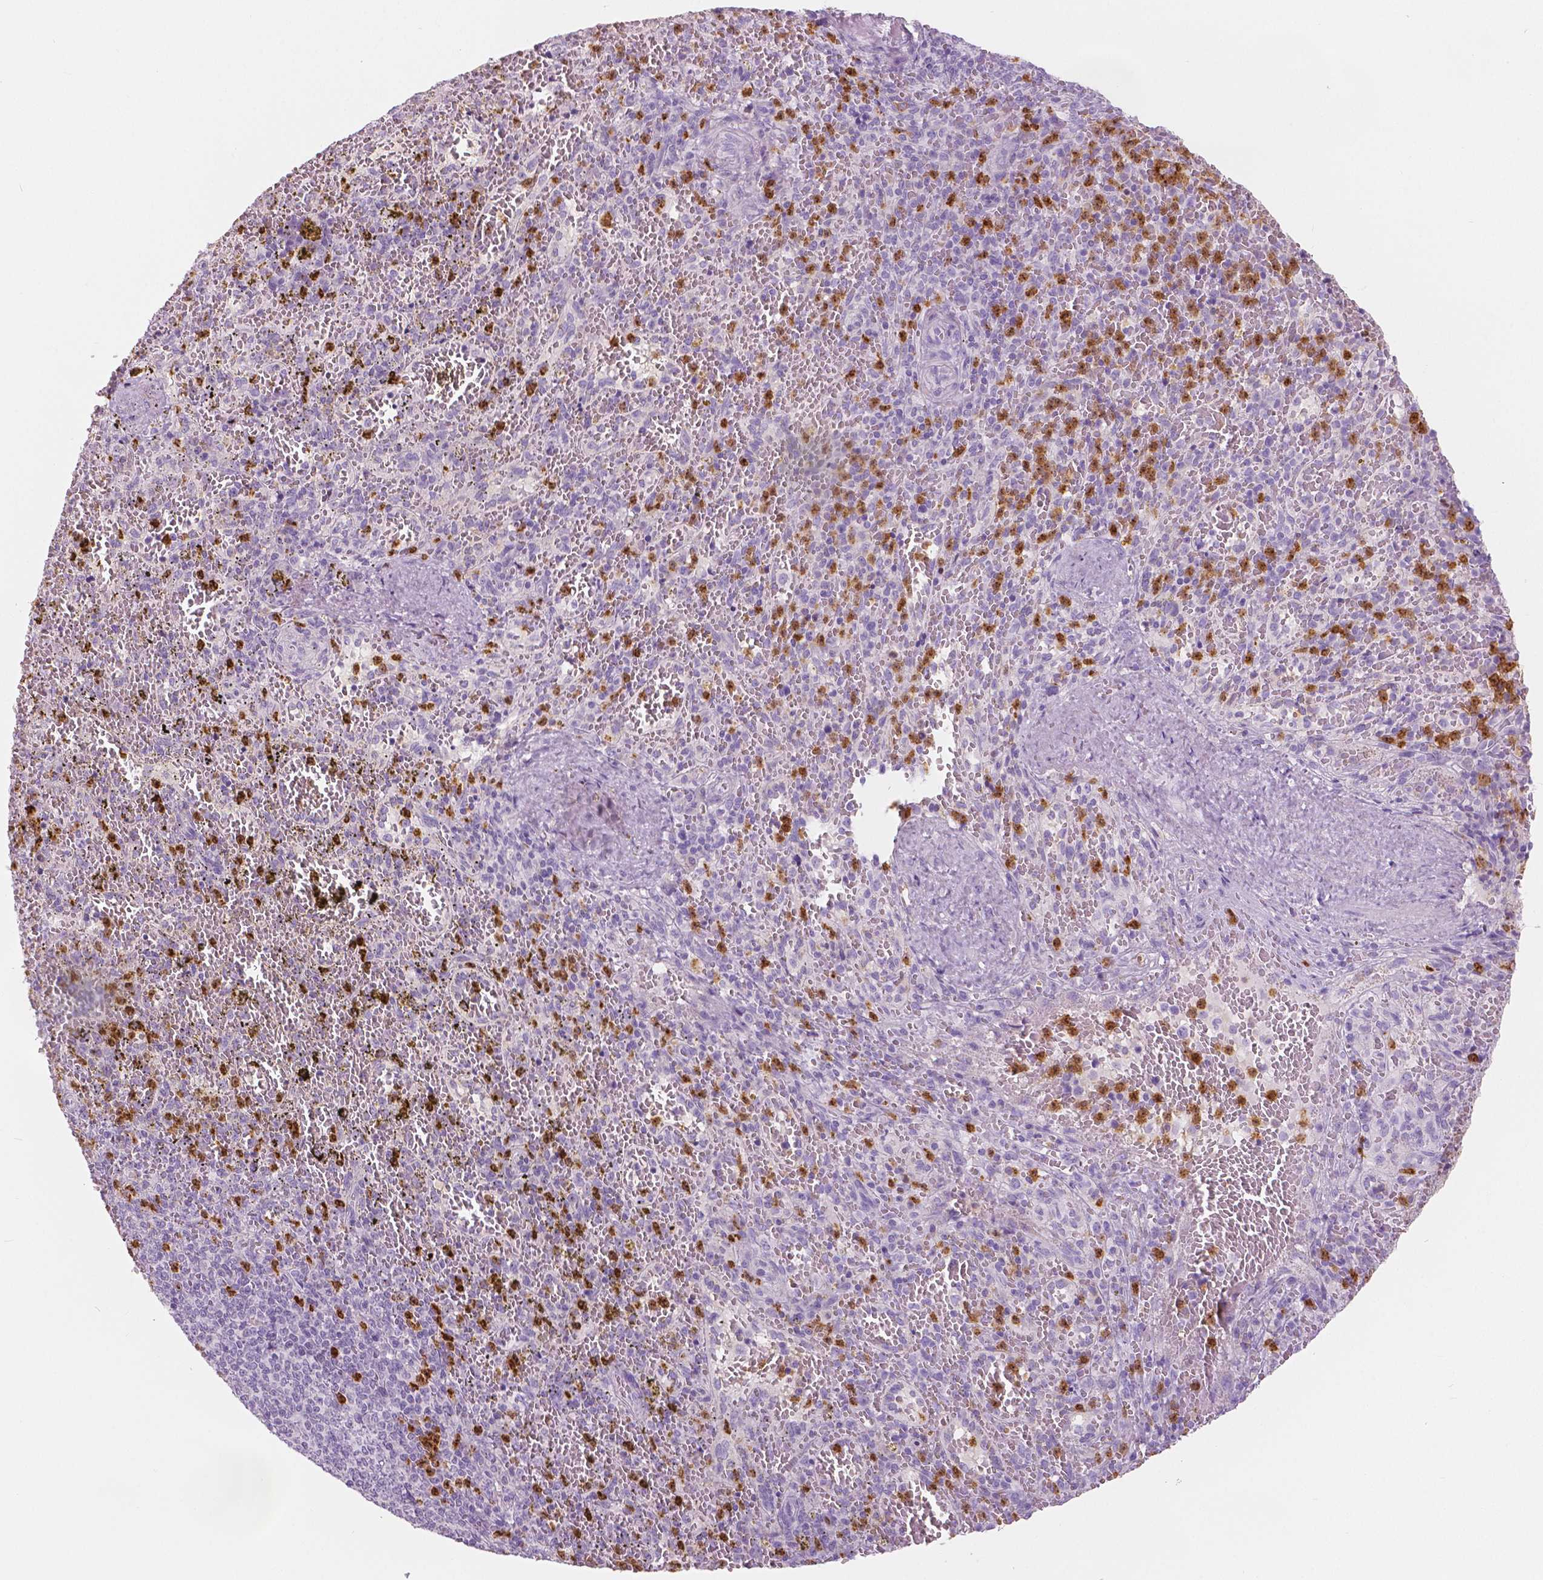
{"staining": {"intensity": "strong", "quantity": "<25%", "location": "cytoplasmic/membranous,nuclear"}, "tissue": "spleen", "cell_type": "Cells in red pulp", "image_type": "normal", "snomed": [{"axis": "morphology", "description": "Normal tissue, NOS"}, {"axis": "topography", "description": "Spleen"}], "caption": "Human spleen stained with a protein marker displays strong staining in cells in red pulp.", "gene": "CXCR2", "patient": {"sex": "female", "age": 50}}